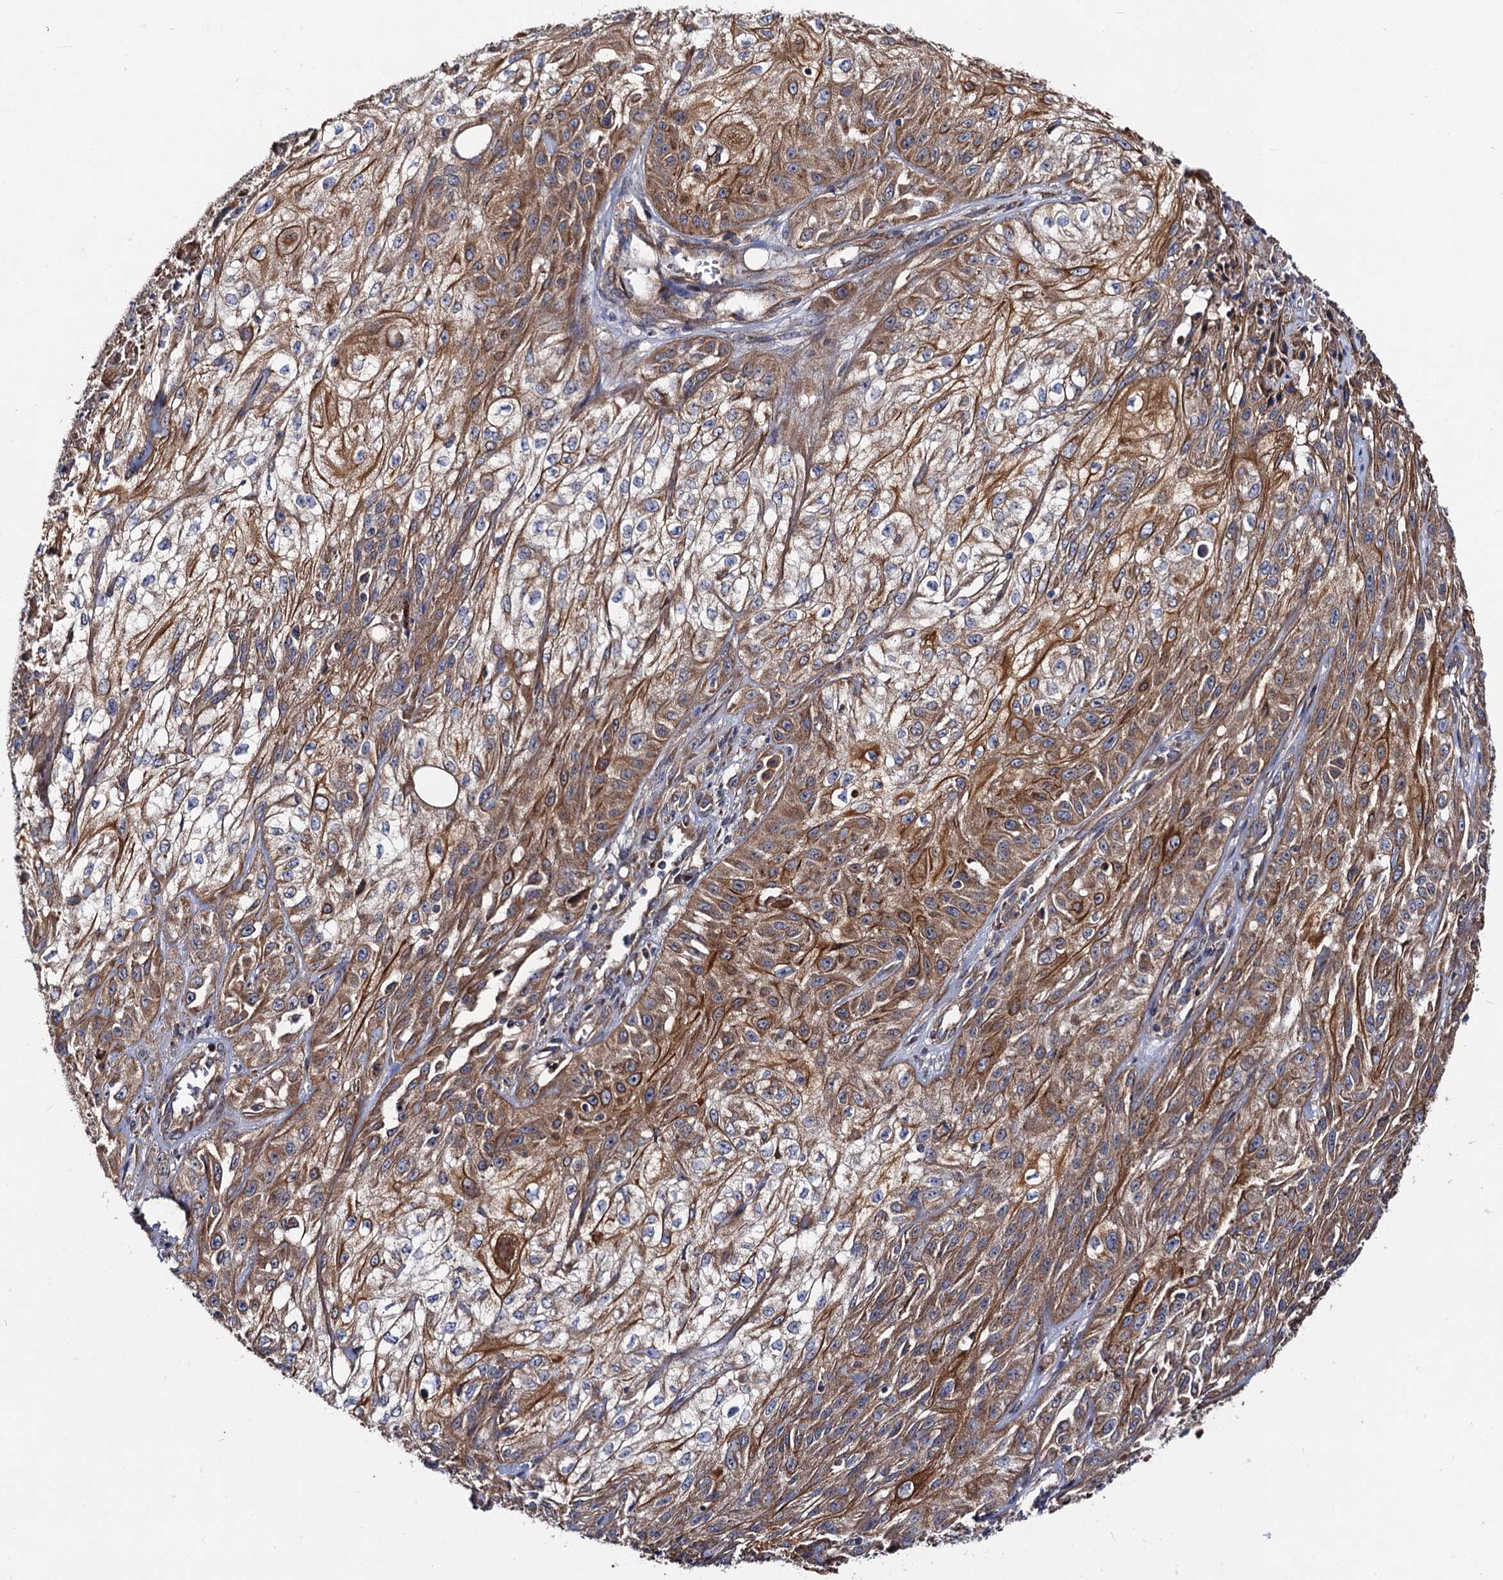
{"staining": {"intensity": "moderate", "quantity": "25%-75%", "location": "cytoplasmic/membranous"}, "tissue": "skin cancer", "cell_type": "Tumor cells", "image_type": "cancer", "snomed": [{"axis": "morphology", "description": "Squamous cell carcinoma, NOS"}, {"axis": "morphology", "description": "Squamous cell carcinoma, metastatic, NOS"}, {"axis": "topography", "description": "Skin"}, {"axis": "topography", "description": "Lymph node"}], "caption": "IHC (DAB) staining of human skin squamous cell carcinoma reveals moderate cytoplasmic/membranous protein positivity in about 25%-75% of tumor cells. (DAB IHC, brown staining for protein, blue staining for nuclei).", "gene": "DYDC1", "patient": {"sex": "male", "age": 75}}